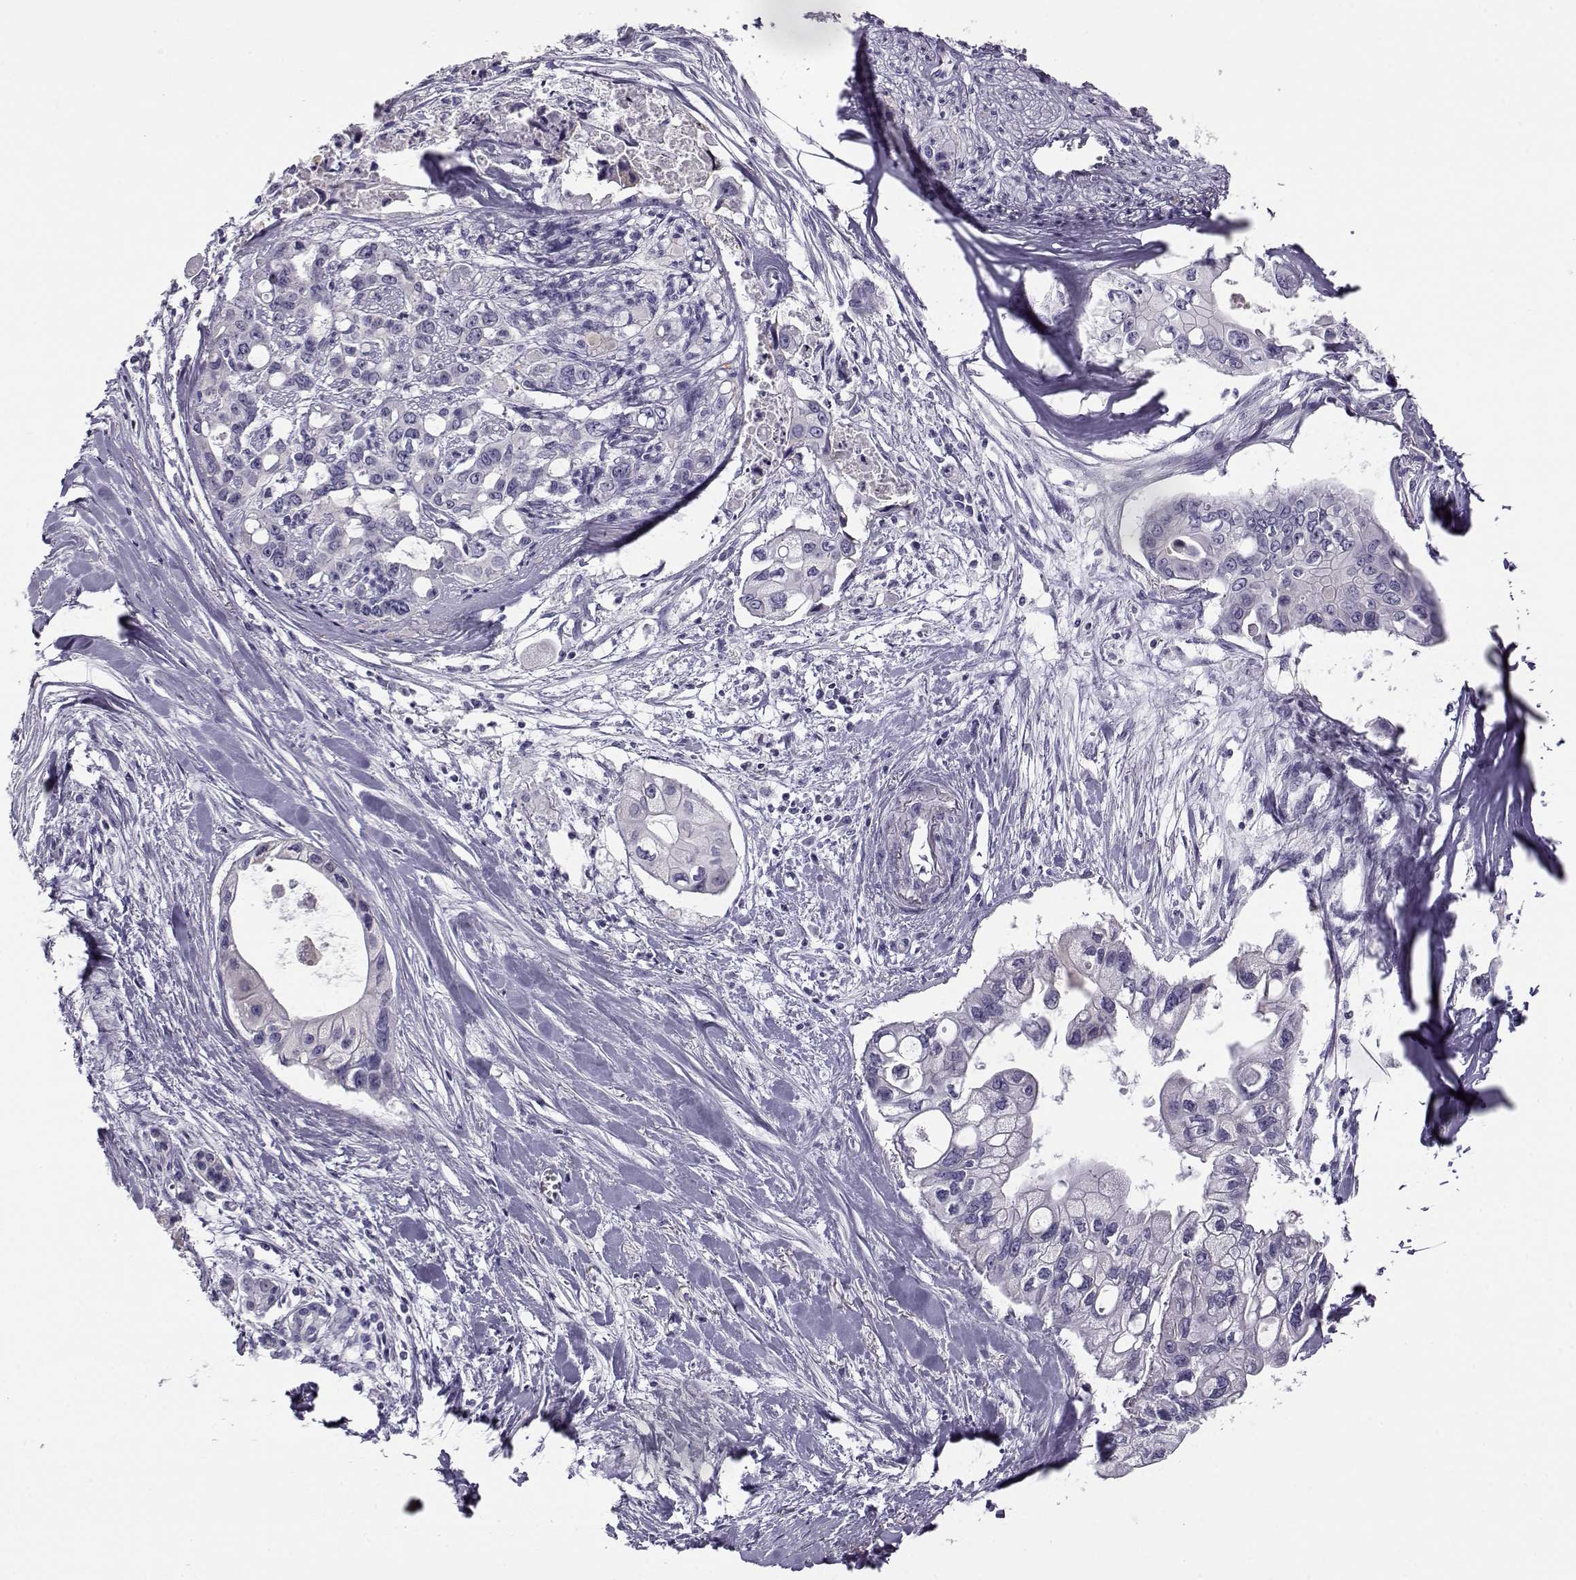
{"staining": {"intensity": "negative", "quantity": "none", "location": "none"}, "tissue": "pancreatic cancer", "cell_type": "Tumor cells", "image_type": "cancer", "snomed": [{"axis": "morphology", "description": "Adenocarcinoma, NOS"}, {"axis": "topography", "description": "Pancreas"}], "caption": "Protein analysis of adenocarcinoma (pancreatic) demonstrates no significant expression in tumor cells. (DAB (3,3'-diaminobenzidine) IHC, high magnification).", "gene": "RHOXF2", "patient": {"sex": "male", "age": 60}}